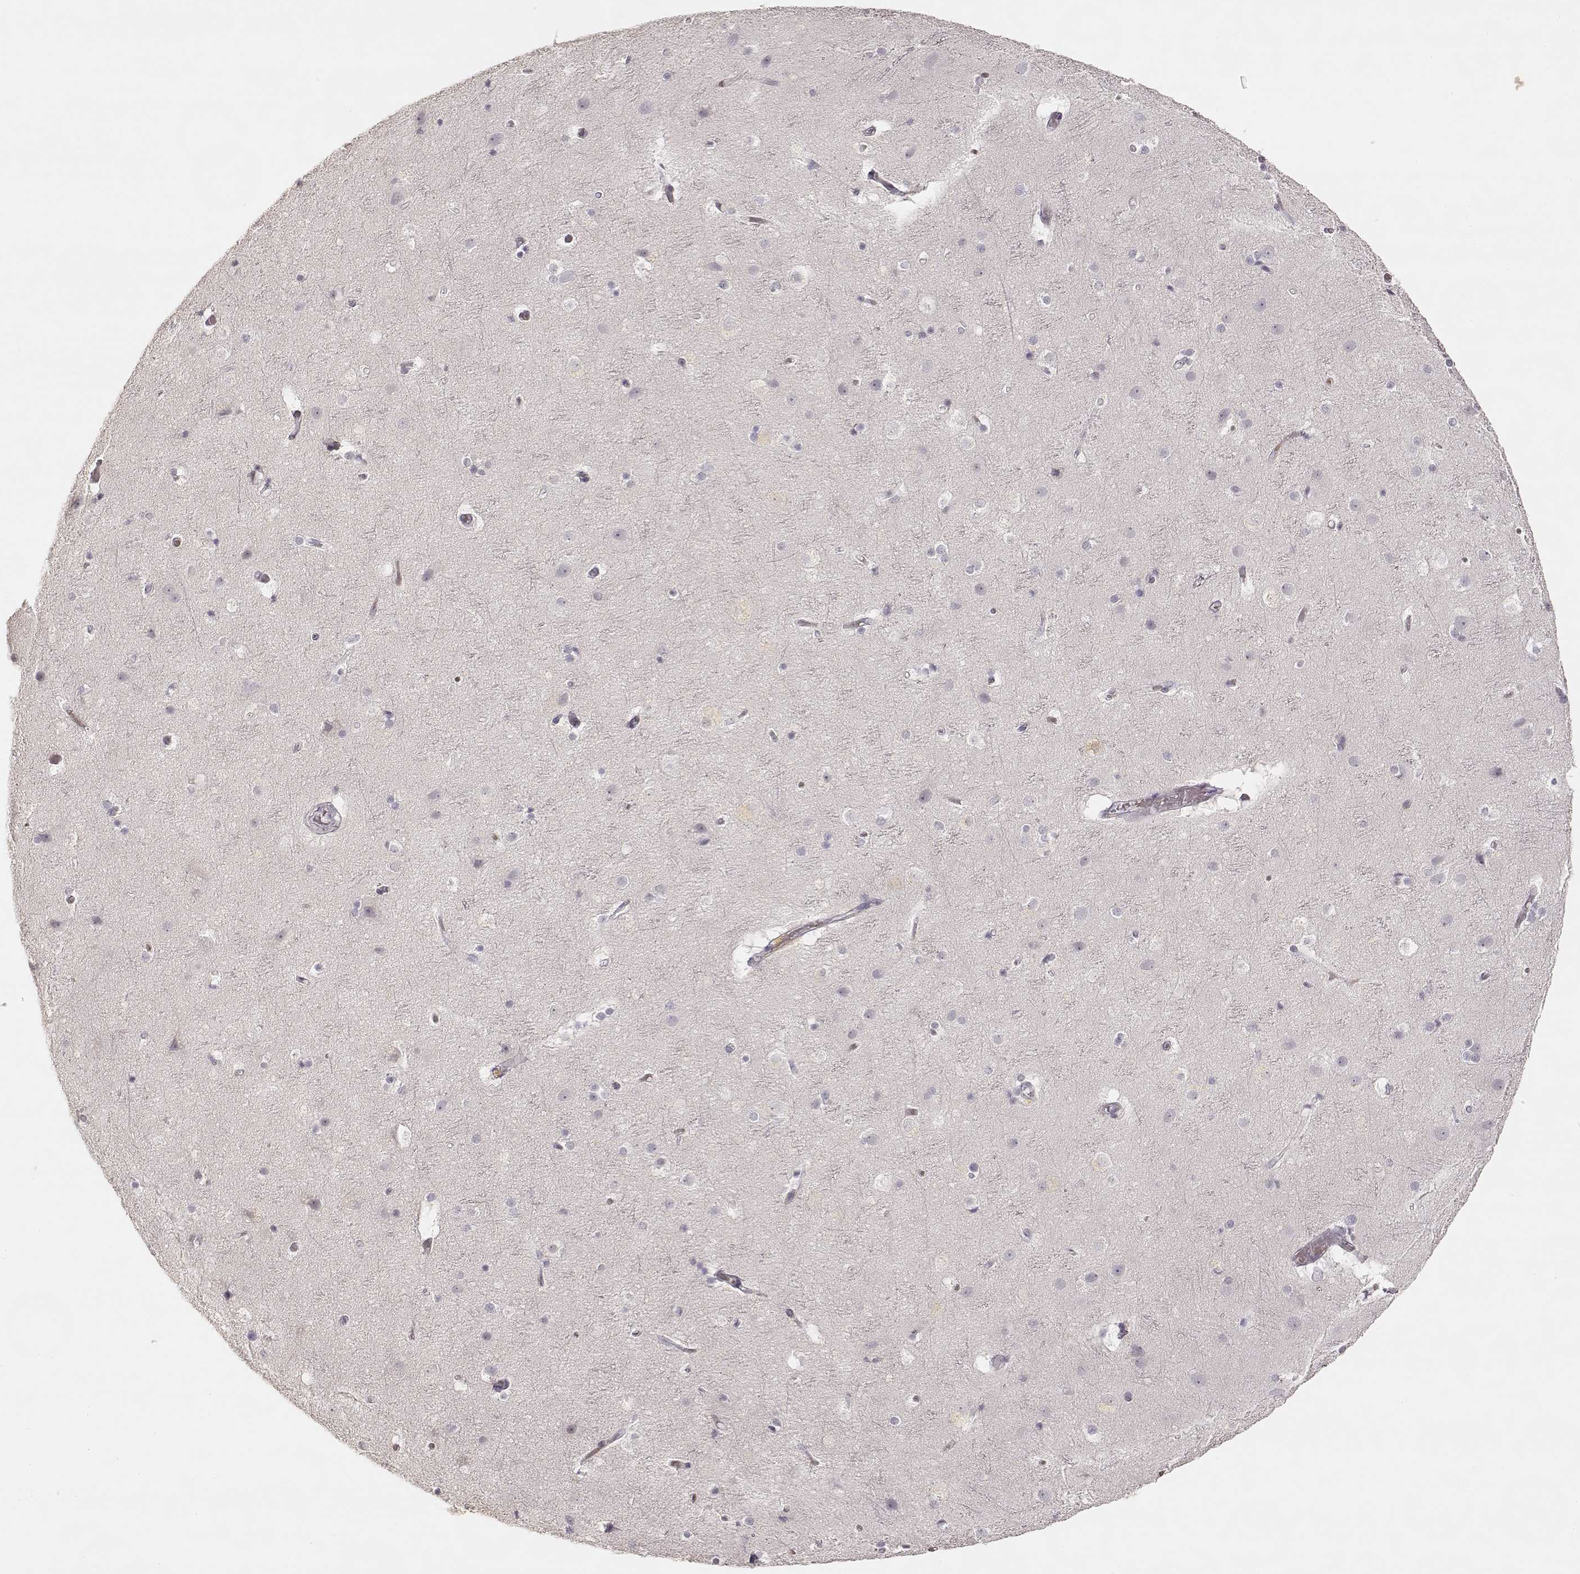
{"staining": {"intensity": "negative", "quantity": "none", "location": "none"}, "tissue": "cerebral cortex", "cell_type": "Endothelial cells", "image_type": "normal", "snomed": [{"axis": "morphology", "description": "Normal tissue, NOS"}, {"axis": "topography", "description": "Cerebral cortex"}], "caption": "Unremarkable cerebral cortex was stained to show a protein in brown. There is no significant positivity in endothelial cells. (Brightfield microscopy of DAB (3,3'-diaminobenzidine) immunohistochemistry (IHC) at high magnification).", "gene": "LAMC2", "patient": {"sex": "female", "age": 52}}